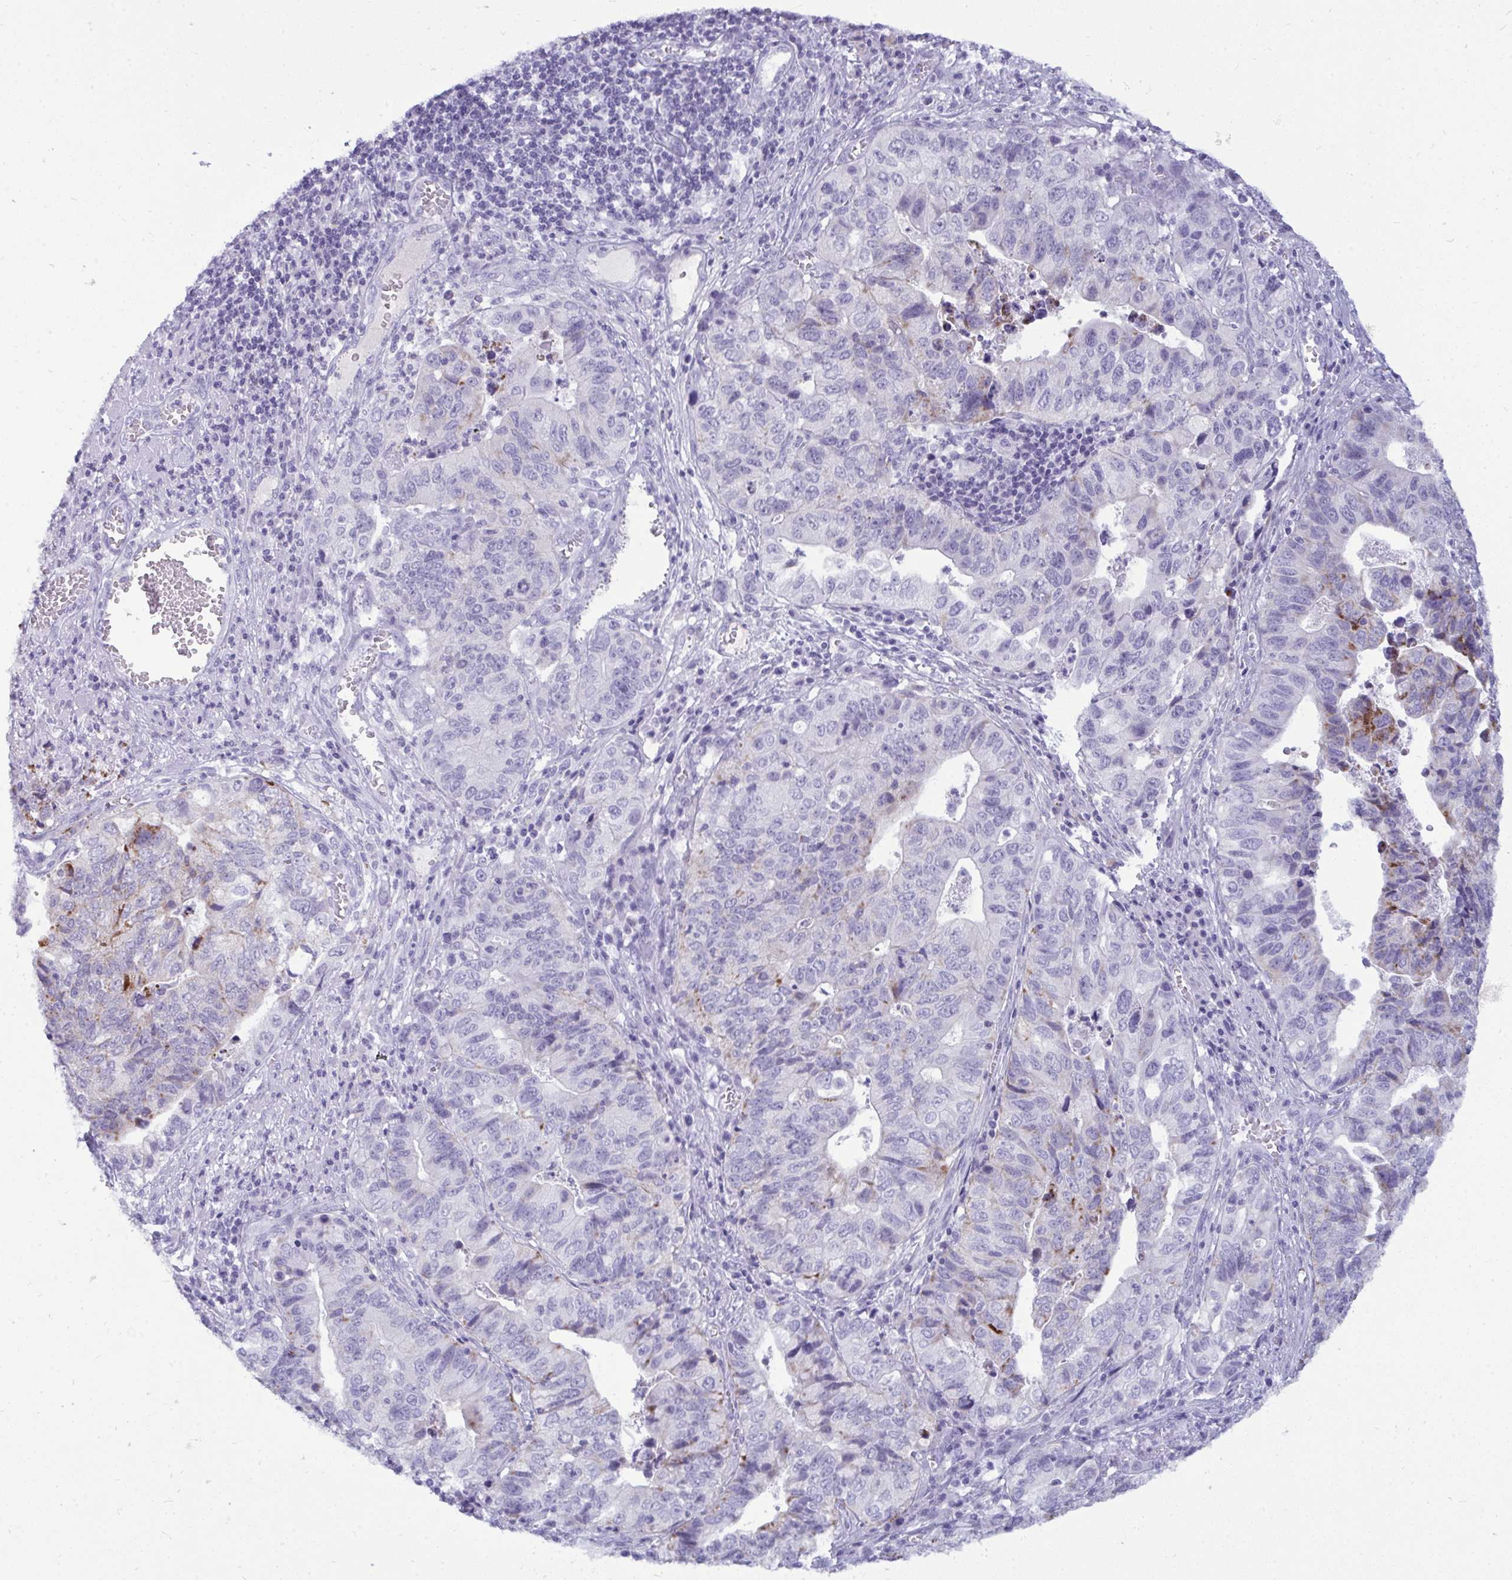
{"staining": {"intensity": "strong", "quantity": "<25%", "location": "cytoplasmic/membranous"}, "tissue": "stomach cancer", "cell_type": "Tumor cells", "image_type": "cancer", "snomed": [{"axis": "morphology", "description": "Adenocarcinoma, NOS"}, {"axis": "topography", "description": "Stomach, upper"}], "caption": "Protein expression analysis of stomach adenocarcinoma exhibits strong cytoplasmic/membranous expression in about <25% of tumor cells.", "gene": "ANKRD60", "patient": {"sex": "female", "age": 67}}